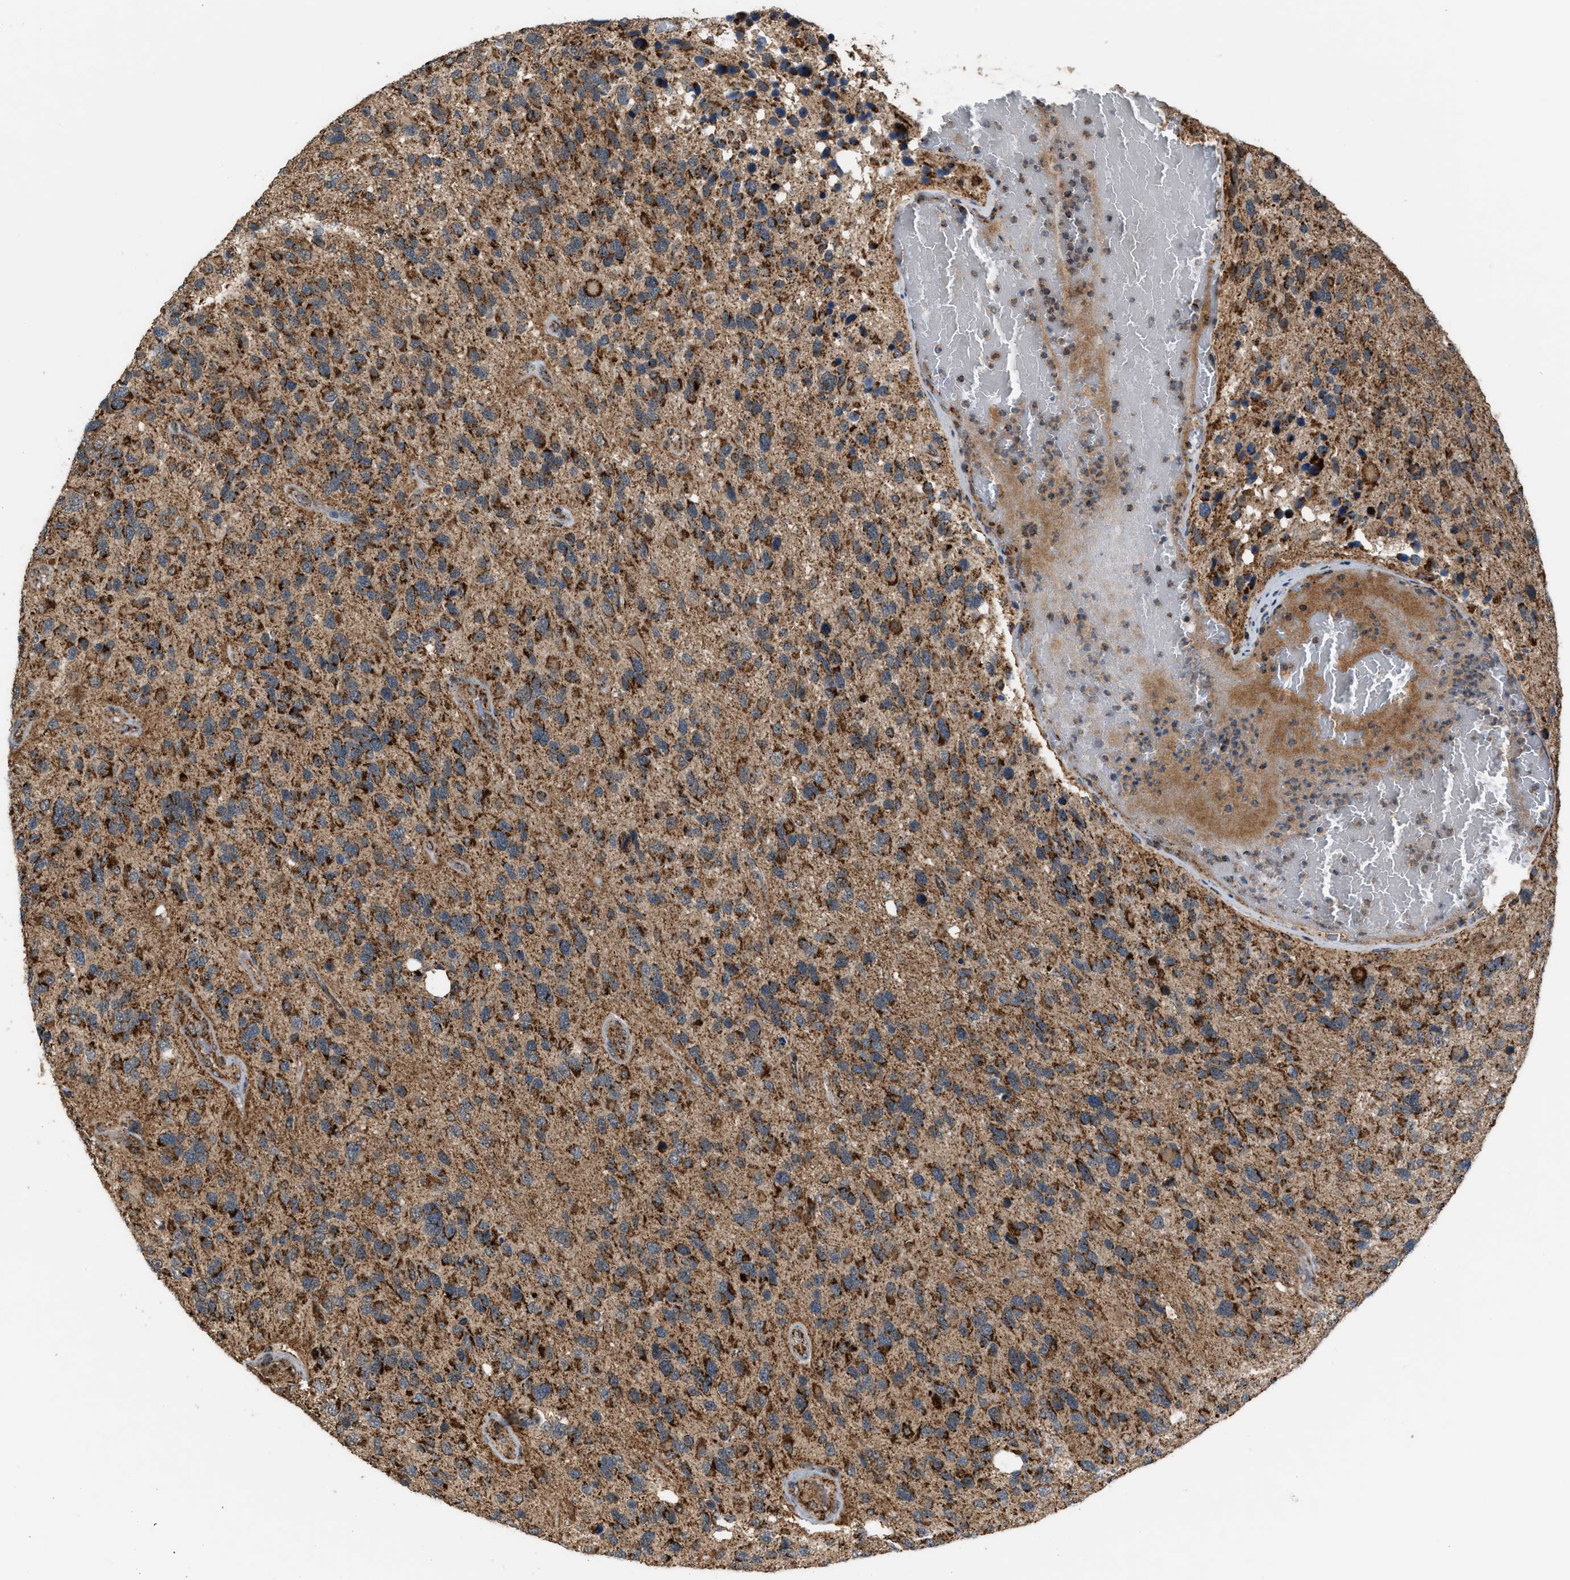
{"staining": {"intensity": "strong", "quantity": ">75%", "location": "cytoplasmic/membranous"}, "tissue": "glioma", "cell_type": "Tumor cells", "image_type": "cancer", "snomed": [{"axis": "morphology", "description": "Glioma, malignant, High grade"}, {"axis": "topography", "description": "Brain"}], "caption": "Tumor cells show strong cytoplasmic/membranous positivity in approximately >75% of cells in glioma.", "gene": "SGSM2", "patient": {"sex": "female", "age": 58}}